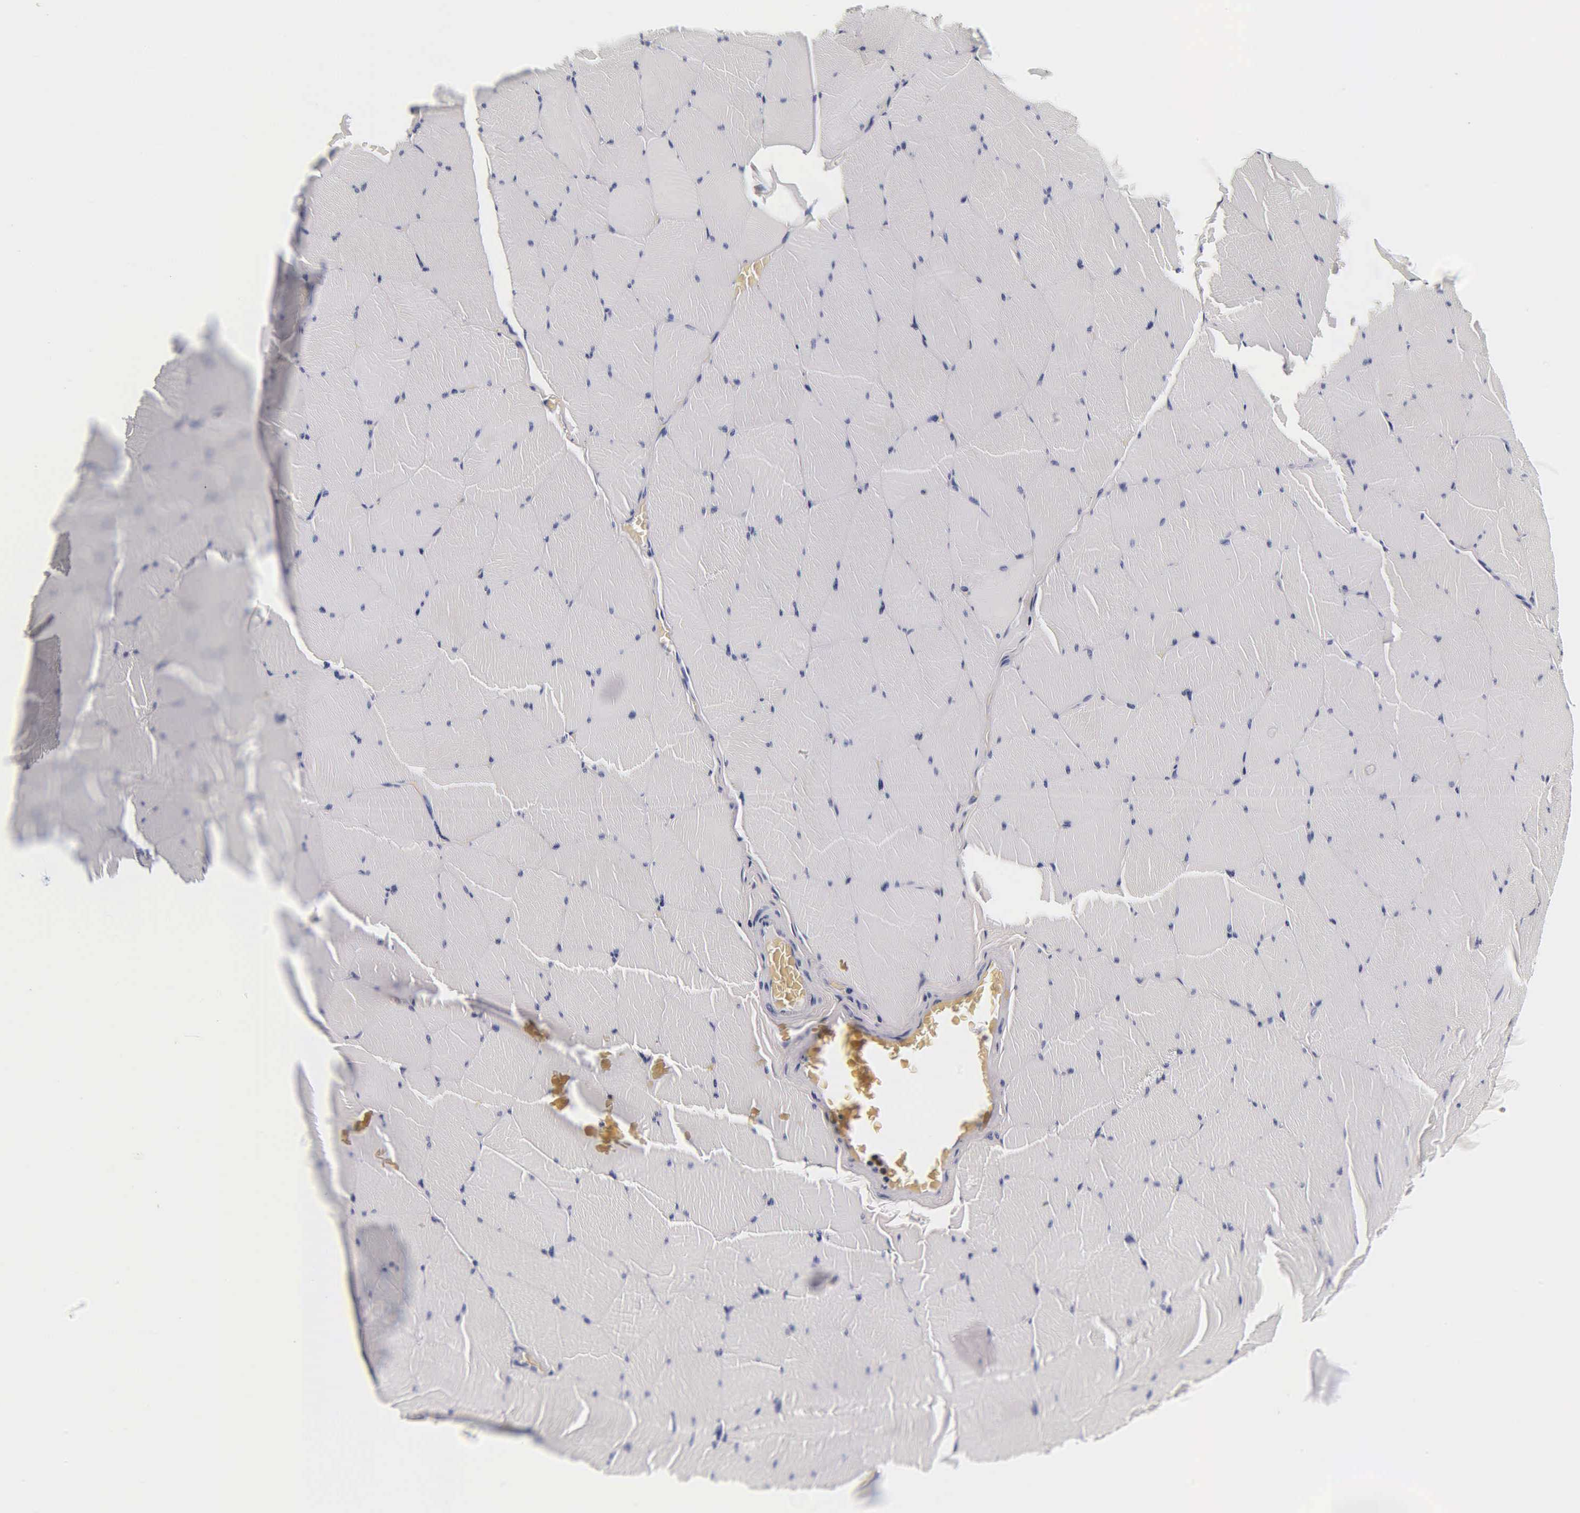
{"staining": {"intensity": "negative", "quantity": "none", "location": "none"}, "tissue": "skeletal muscle", "cell_type": "Myocytes", "image_type": "normal", "snomed": [{"axis": "morphology", "description": "Normal tissue, NOS"}, {"axis": "topography", "description": "Skeletal muscle"}, {"axis": "topography", "description": "Salivary gland"}], "caption": "DAB (3,3'-diaminobenzidine) immunohistochemical staining of normal human skeletal muscle exhibits no significant expression in myocytes. Nuclei are stained in blue.", "gene": "ACP3", "patient": {"sex": "male", "age": 62}}